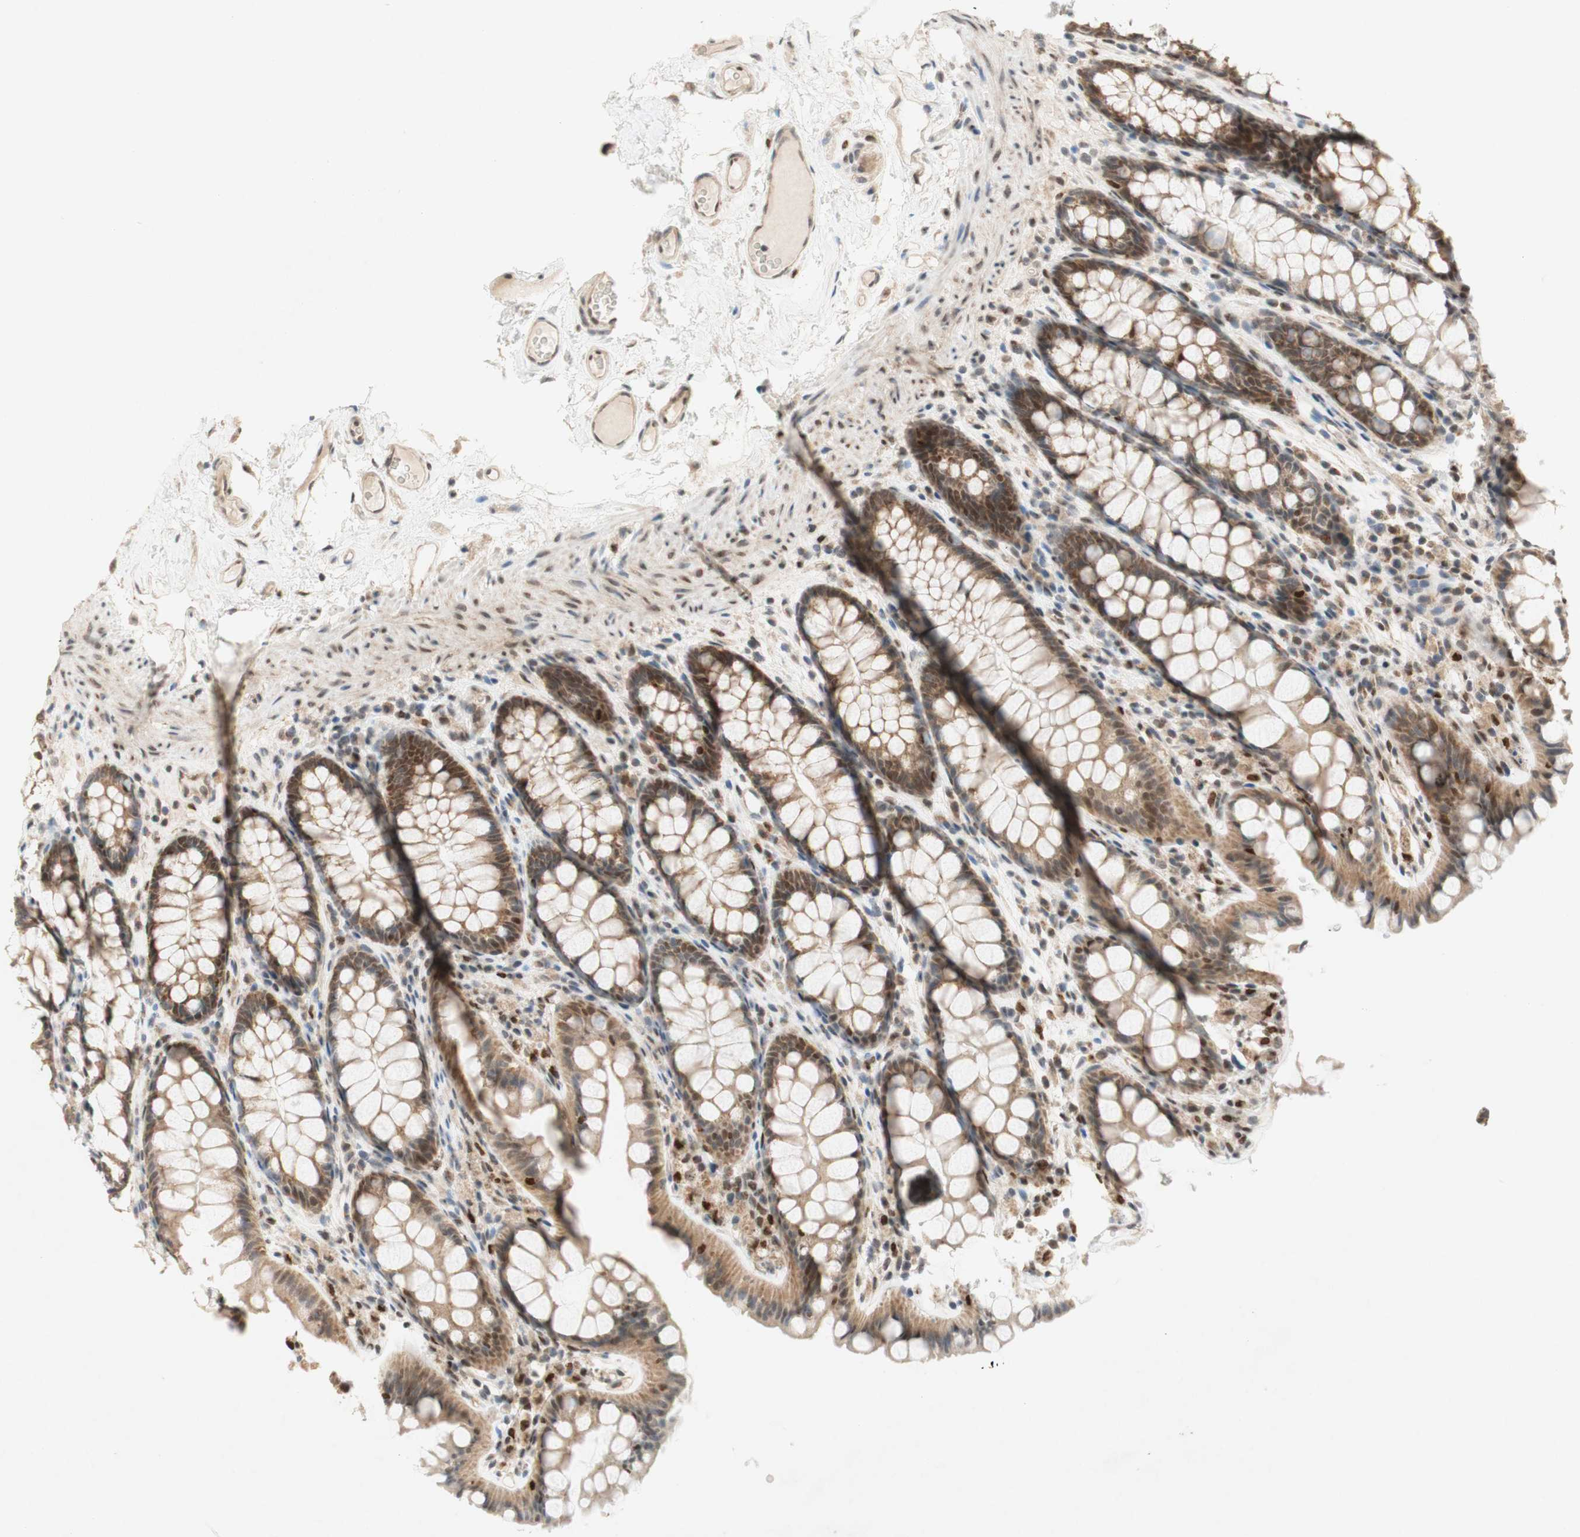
{"staining": {"intensity": "moderate", "quantity": ">75%", "location": "cytoplasmic/membranous"}, "tissue": "colon", "cell_type": "Endothelial cells", "image_type": "normal", "snomed": [{"axis": "morphology", "description": "Normal tissue, NOS"}, {"axis": "topography", "description": "Colon"}], "caption": "IHC (DAB) staining of normal human colon displays moderate cytoplasmic/membranous protein staining in about >75% of endothelial cells. (Brightfield microscopy of DAB IHC at high magnification).", "gene": "DNMT3A", "patient": {"sex": "female", "age": 55}}